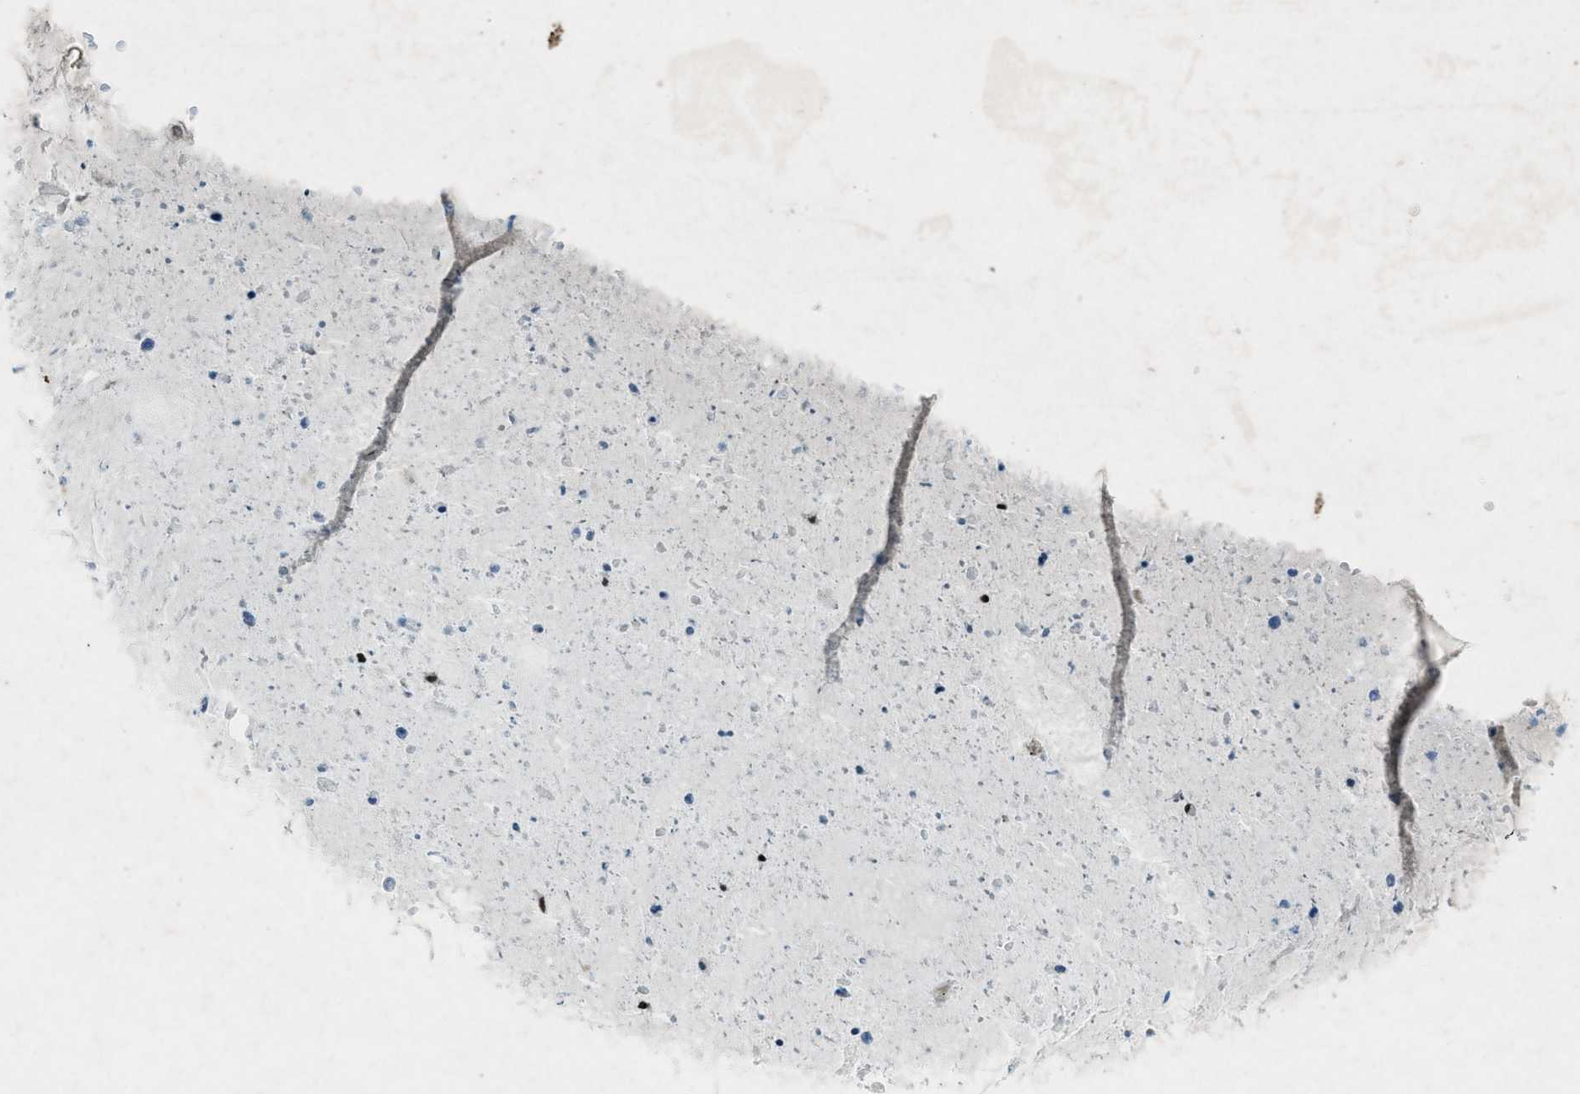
{"staining": {"intensity": "strong", "quantity": ">75%", "location": "nuclear"}, "tissue": "bronchus", "cell_type": "Respiratory epithelial cells", "image_type": "normal", "snomed": [{"axis": "morphology", "description": "Normal tissue, NOS"}, {"axis": "morphology", "description": "Adenocarcinoma, NOS"}, {"axis": "morphology", "description": "Adenocarcinoma, metastatic, NOS"}, {"axis": "topography", "description": "Lymph node"}, {"axis": "topography", "description": "Bronchus"}, {"axis": "topography", "description": "Lung"}], "caption": "The histopathology image reveals a brown stain indicating the presence of a protein in the nuclear of respiratory epithelial cells in bronchus.", "gene": "NXF1", "patient": {"sex": "female", "age": 54}}